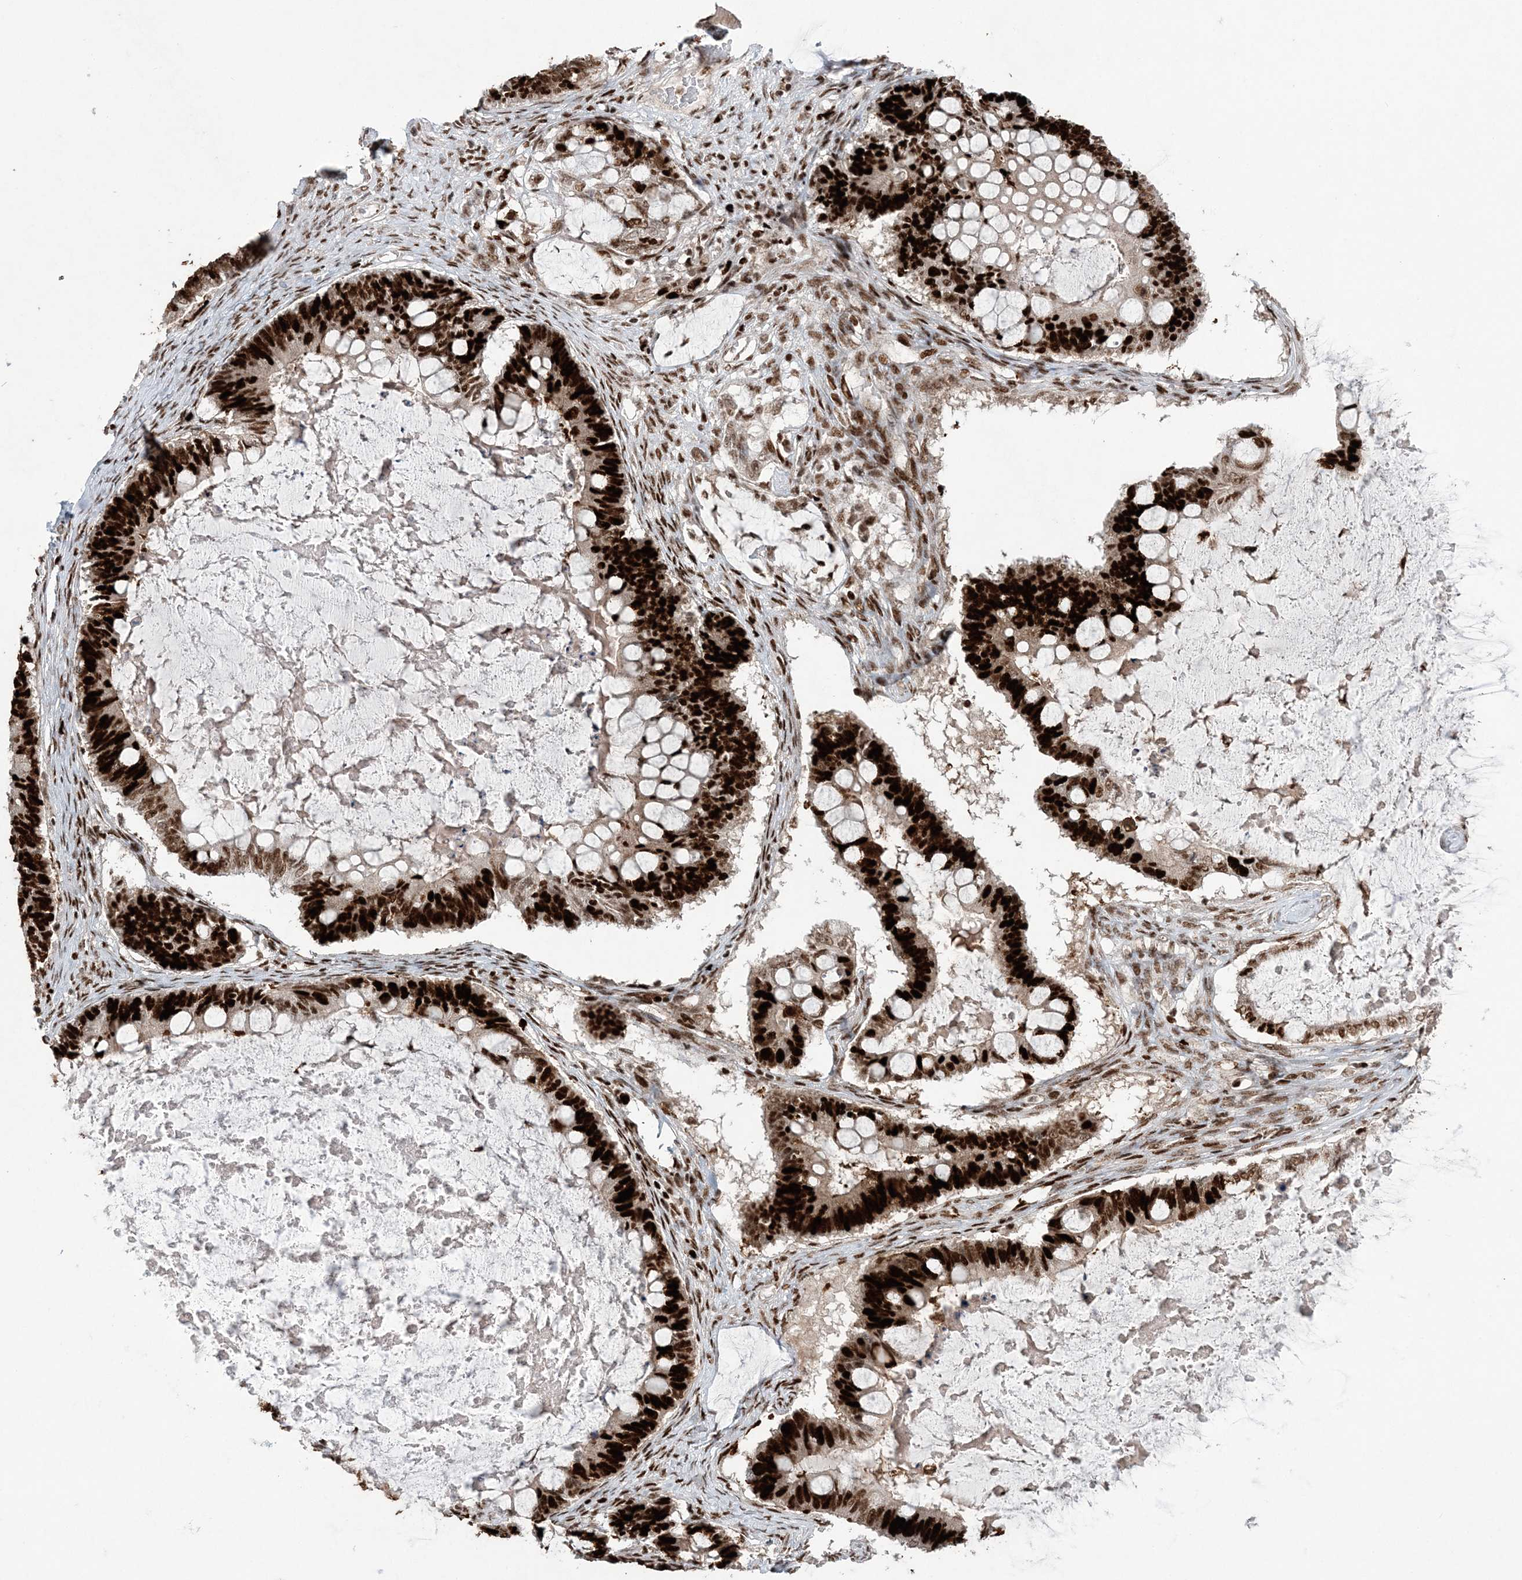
{"staining": {"intensity": "strong", "quantity": ">75%", "location": "nuclear"}, "tissue": "ovarian cancer", "cell_type": "Tumor cells", "image_type": "cancer", "snomed": [{"axis": "morphology", "description": "Cystadenocarcinoma, mucinous, NOS"}, {"axis": "topography", "description": "Ovary"}], "caption": "This histopathology image exhibits IHC staining of mucinous cystadenocarcinoma (ovarian), with high strong nuclear staining in about >75% of tumor cells.", "gene": "LIG1", "patient": {"sex": "female", "age": 61}}